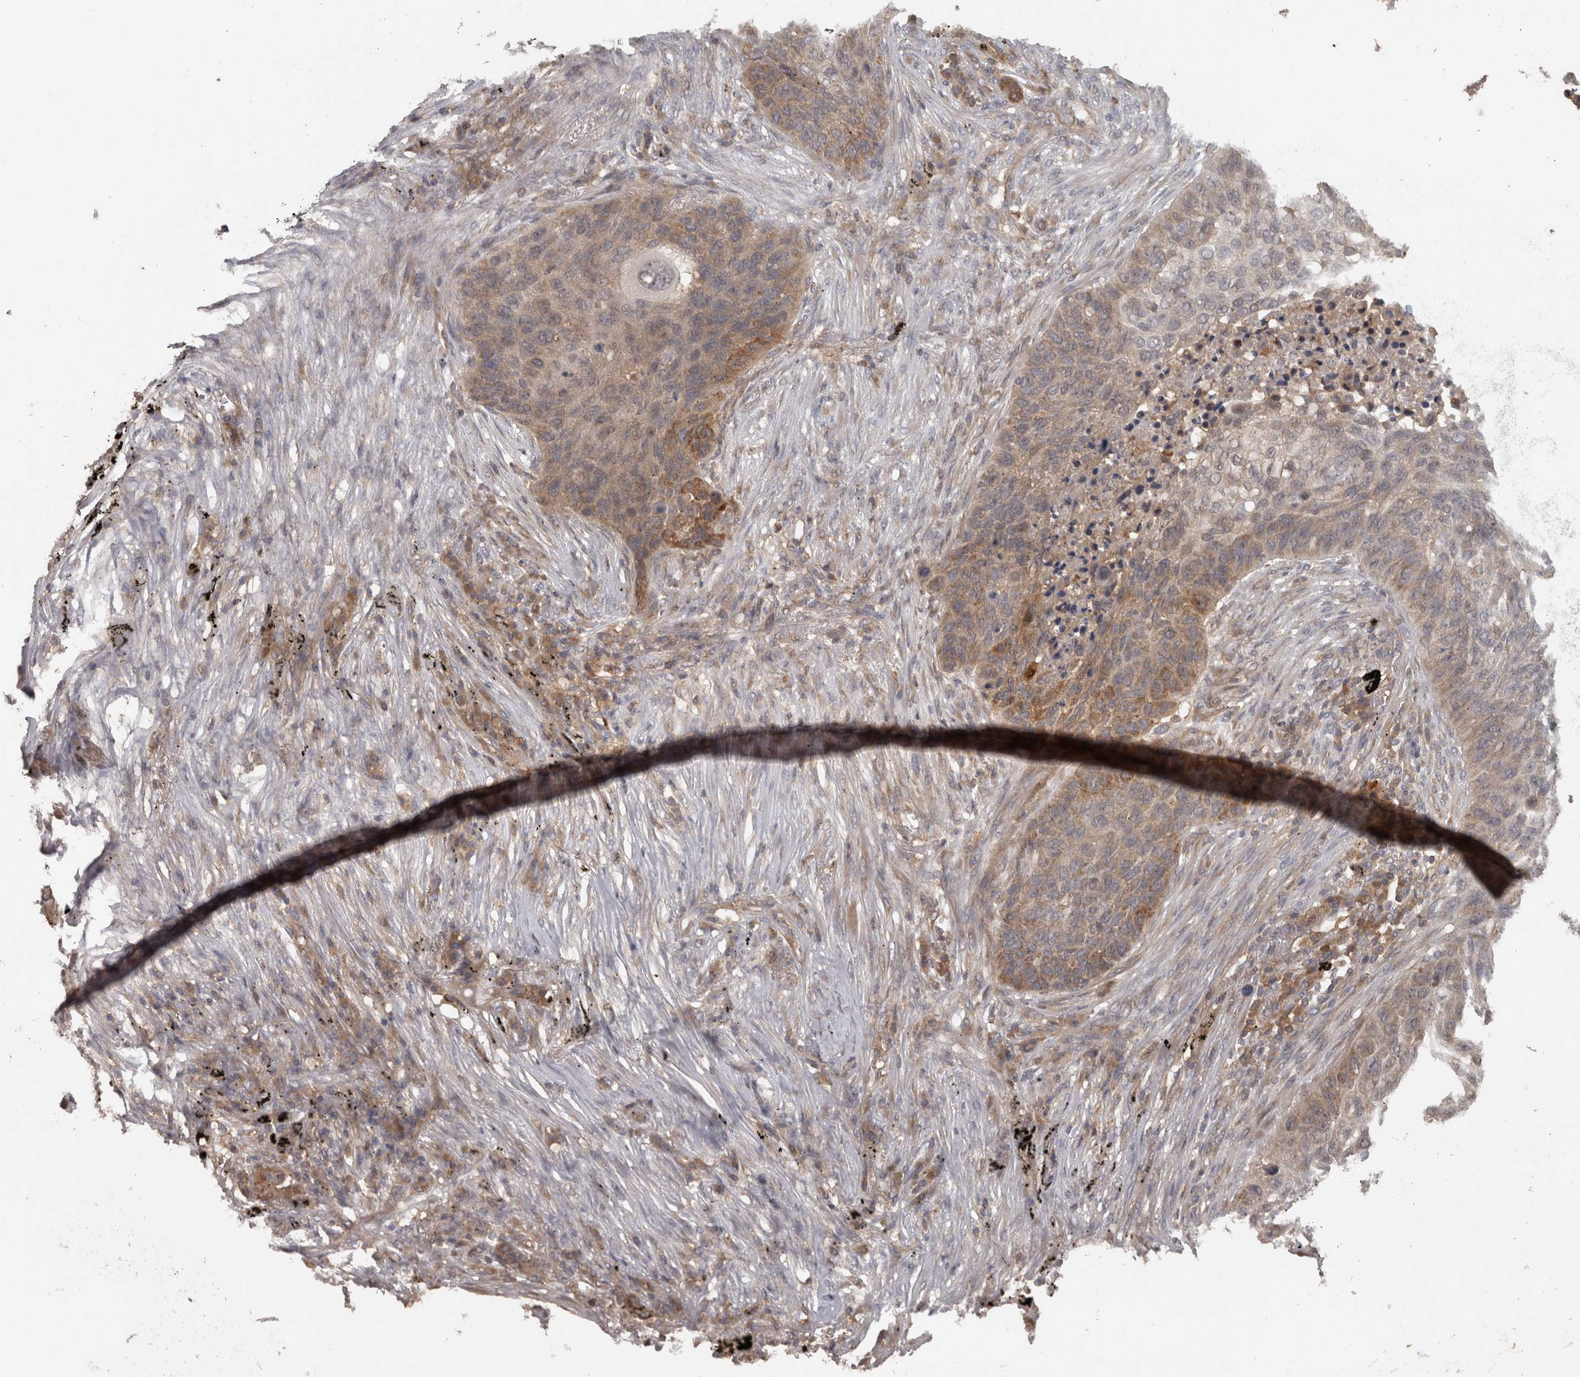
{"staining": {"intensity": "moderate", "quantity": "25%-75%", "location": "cytoplasmic/membranous"}, "tissue": "lung cancer", "cell_type": "Tumor cells", "image_type": "cancer", "snomed": [{"axis": "morphology", "description": "Squamous cell carcinoma, NOS"}, {"axis": "topography", "description": "Lung"}], "caption": "Moderate cytoplasmic/membranous staining for a protein is identified in approximately 25%-75% of tumor cells of squamous cell carcinoma (lung) using IHC.", "gene": "MICU3", "patient": {"sex": "female", "age": 63}}